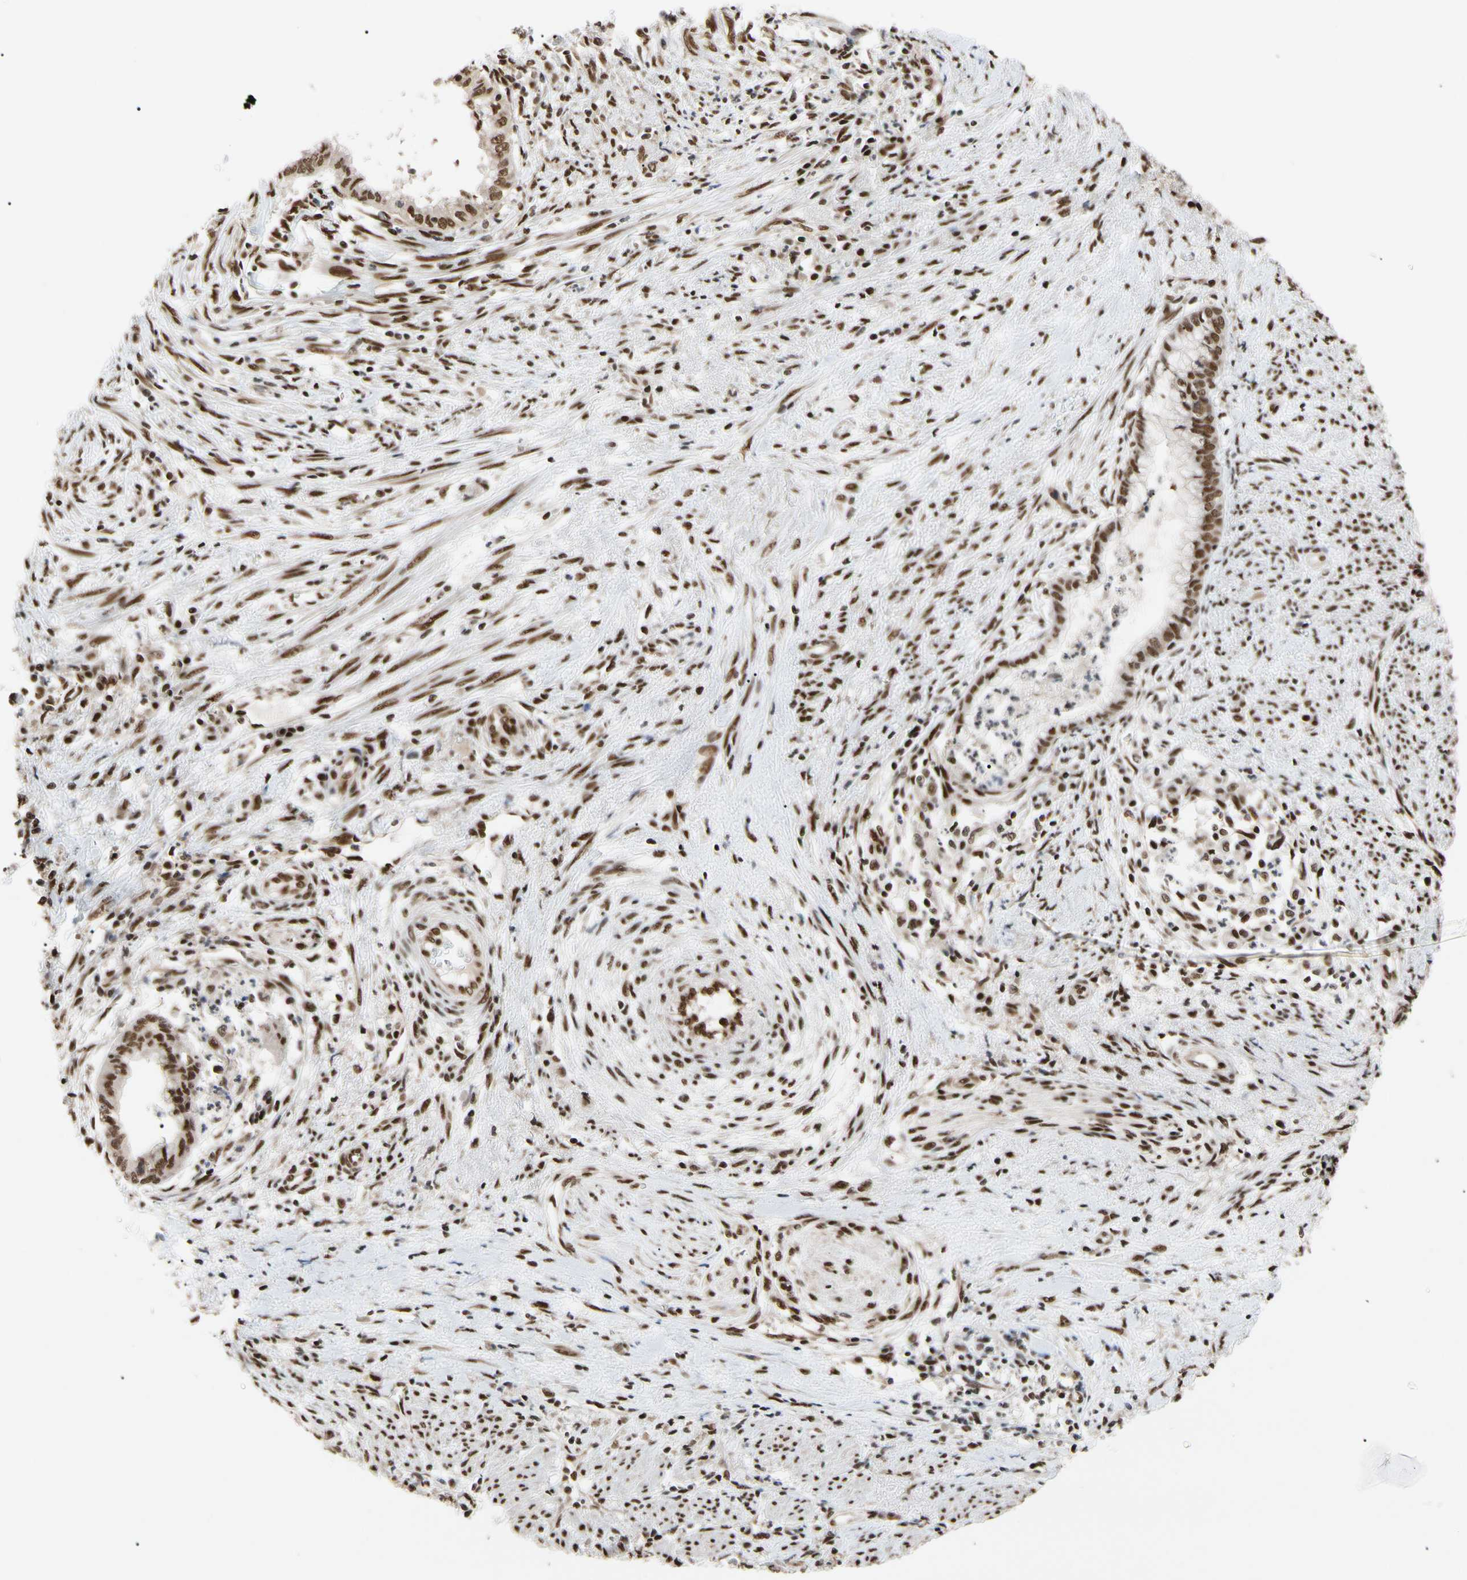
{"staining": {"intensity": "moderate", "quantity": ">75%", "location": "nuclear"}, "tissue": "endometrial cancer", "cell_type": "Tumor cells", "image_type": "cancer", "snomed": [{"axis": "morphology", "description": "Necrosis, NOS"}, {"axis": "morphology", "description": "Adenocarcinoma, NOS"}, {"axis": "topography", "description": "Endometrium"}], "caption": "Immunohistochemistry (IHC) micrograph of endometrial cancer stained for a protein (brown), which reveals medium levels of moderate nuclear expression in approximately >75% of tumor cells.", "gene": "FAM98B", "patient": {"sex": "female", "age": 79}}